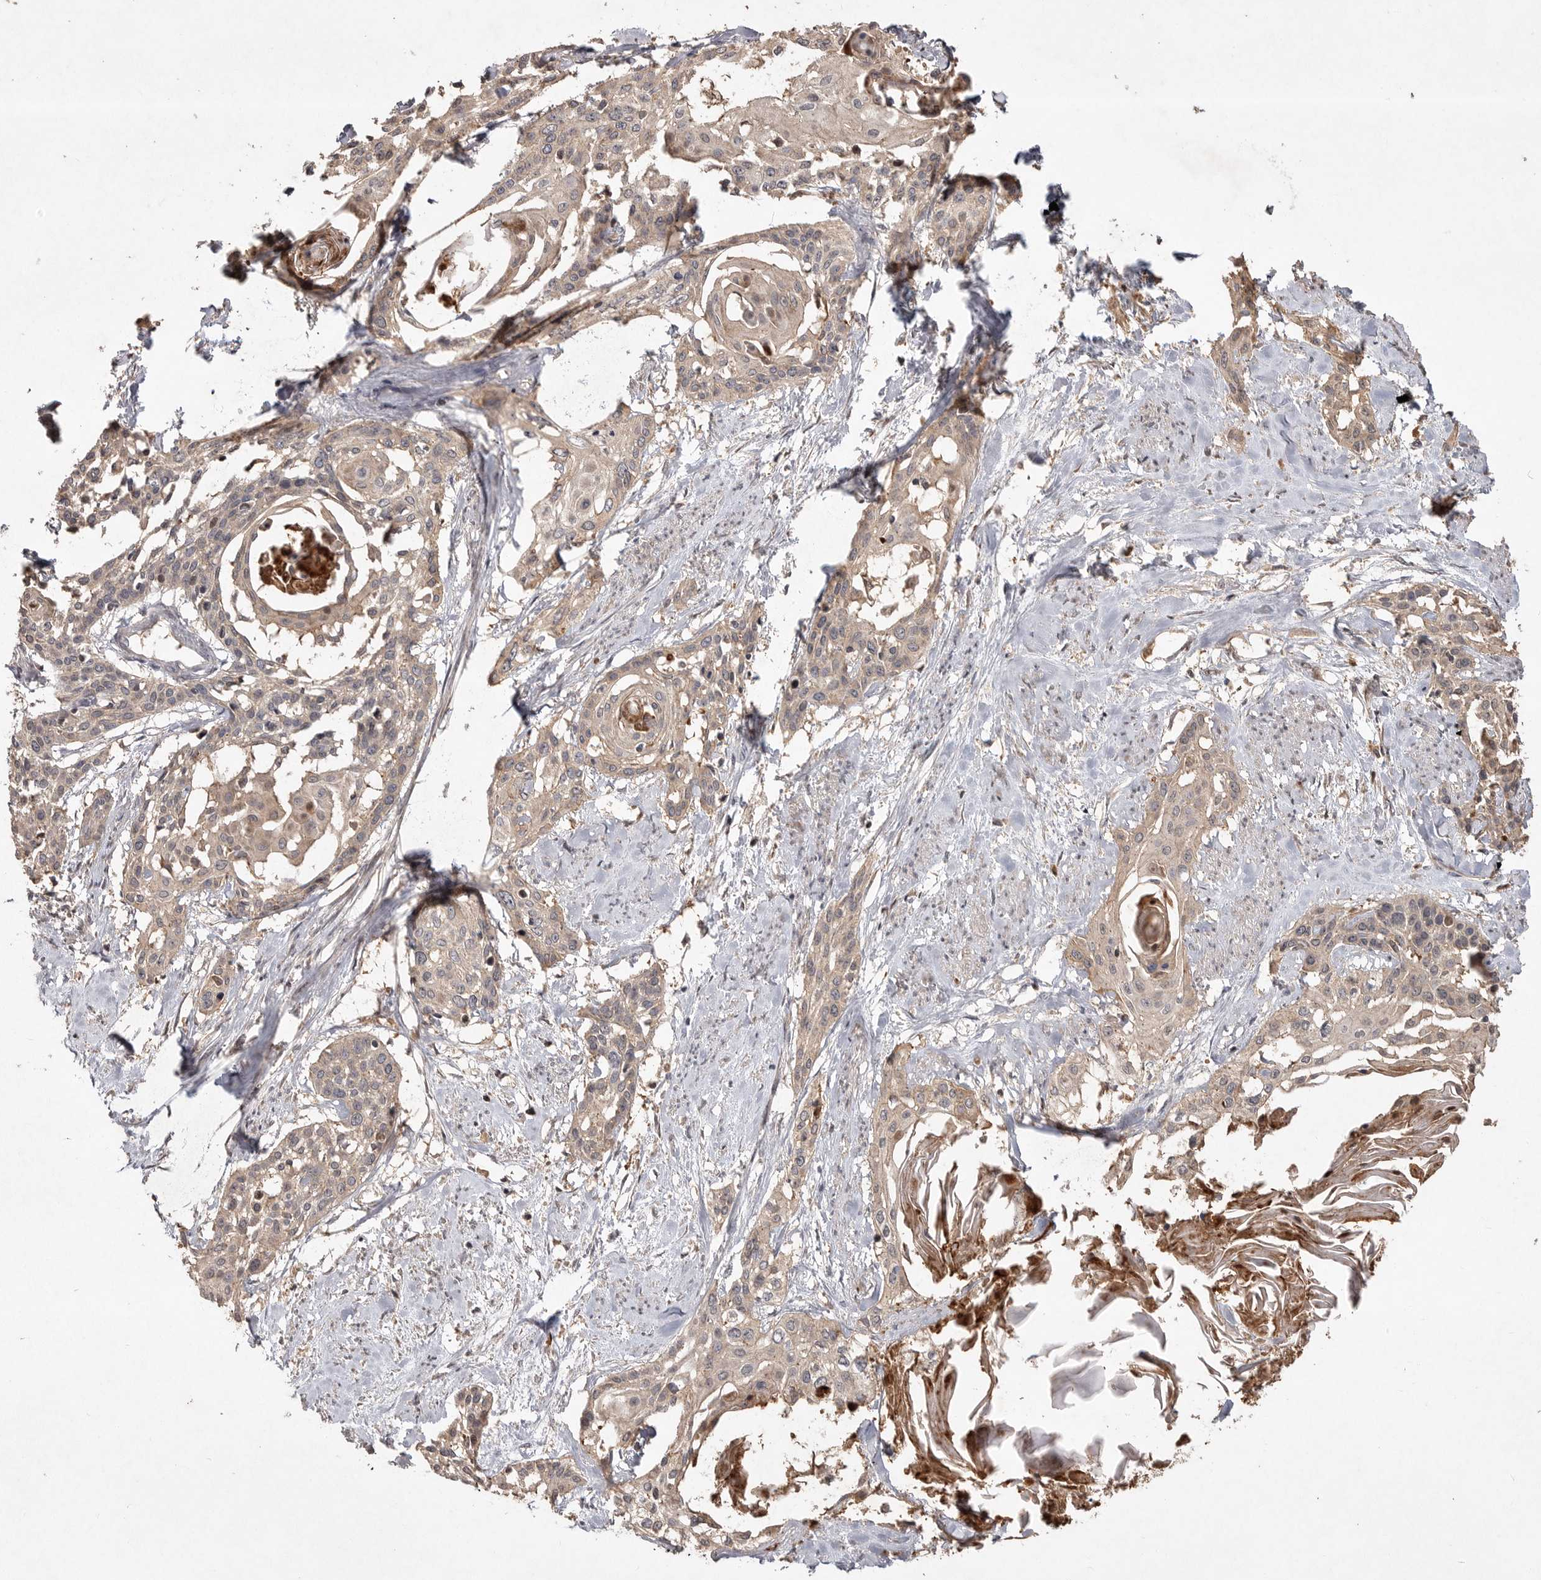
{"staining": {"intensity": "weak", "quantity": ">75%", "location": "cytoplasmic/membranous"}, "tissue": "cervical cancer", "cell_type": "Tumor cells", "image_type": "cancer", "snomed": [{"axis": "morphology", "description": "Squamous cell carcinoma, NOS"}, {"axis": "topography", "description": "Cervix"}], "caption": "An image showing weak cytoplasmic/membranous expression in approximately >75% of tumor cells in cervical cancer, as visualized by brown immunohistochemical staining.", "gene": "VN1R4", "patient": {"sex": "female", "age": 57}}